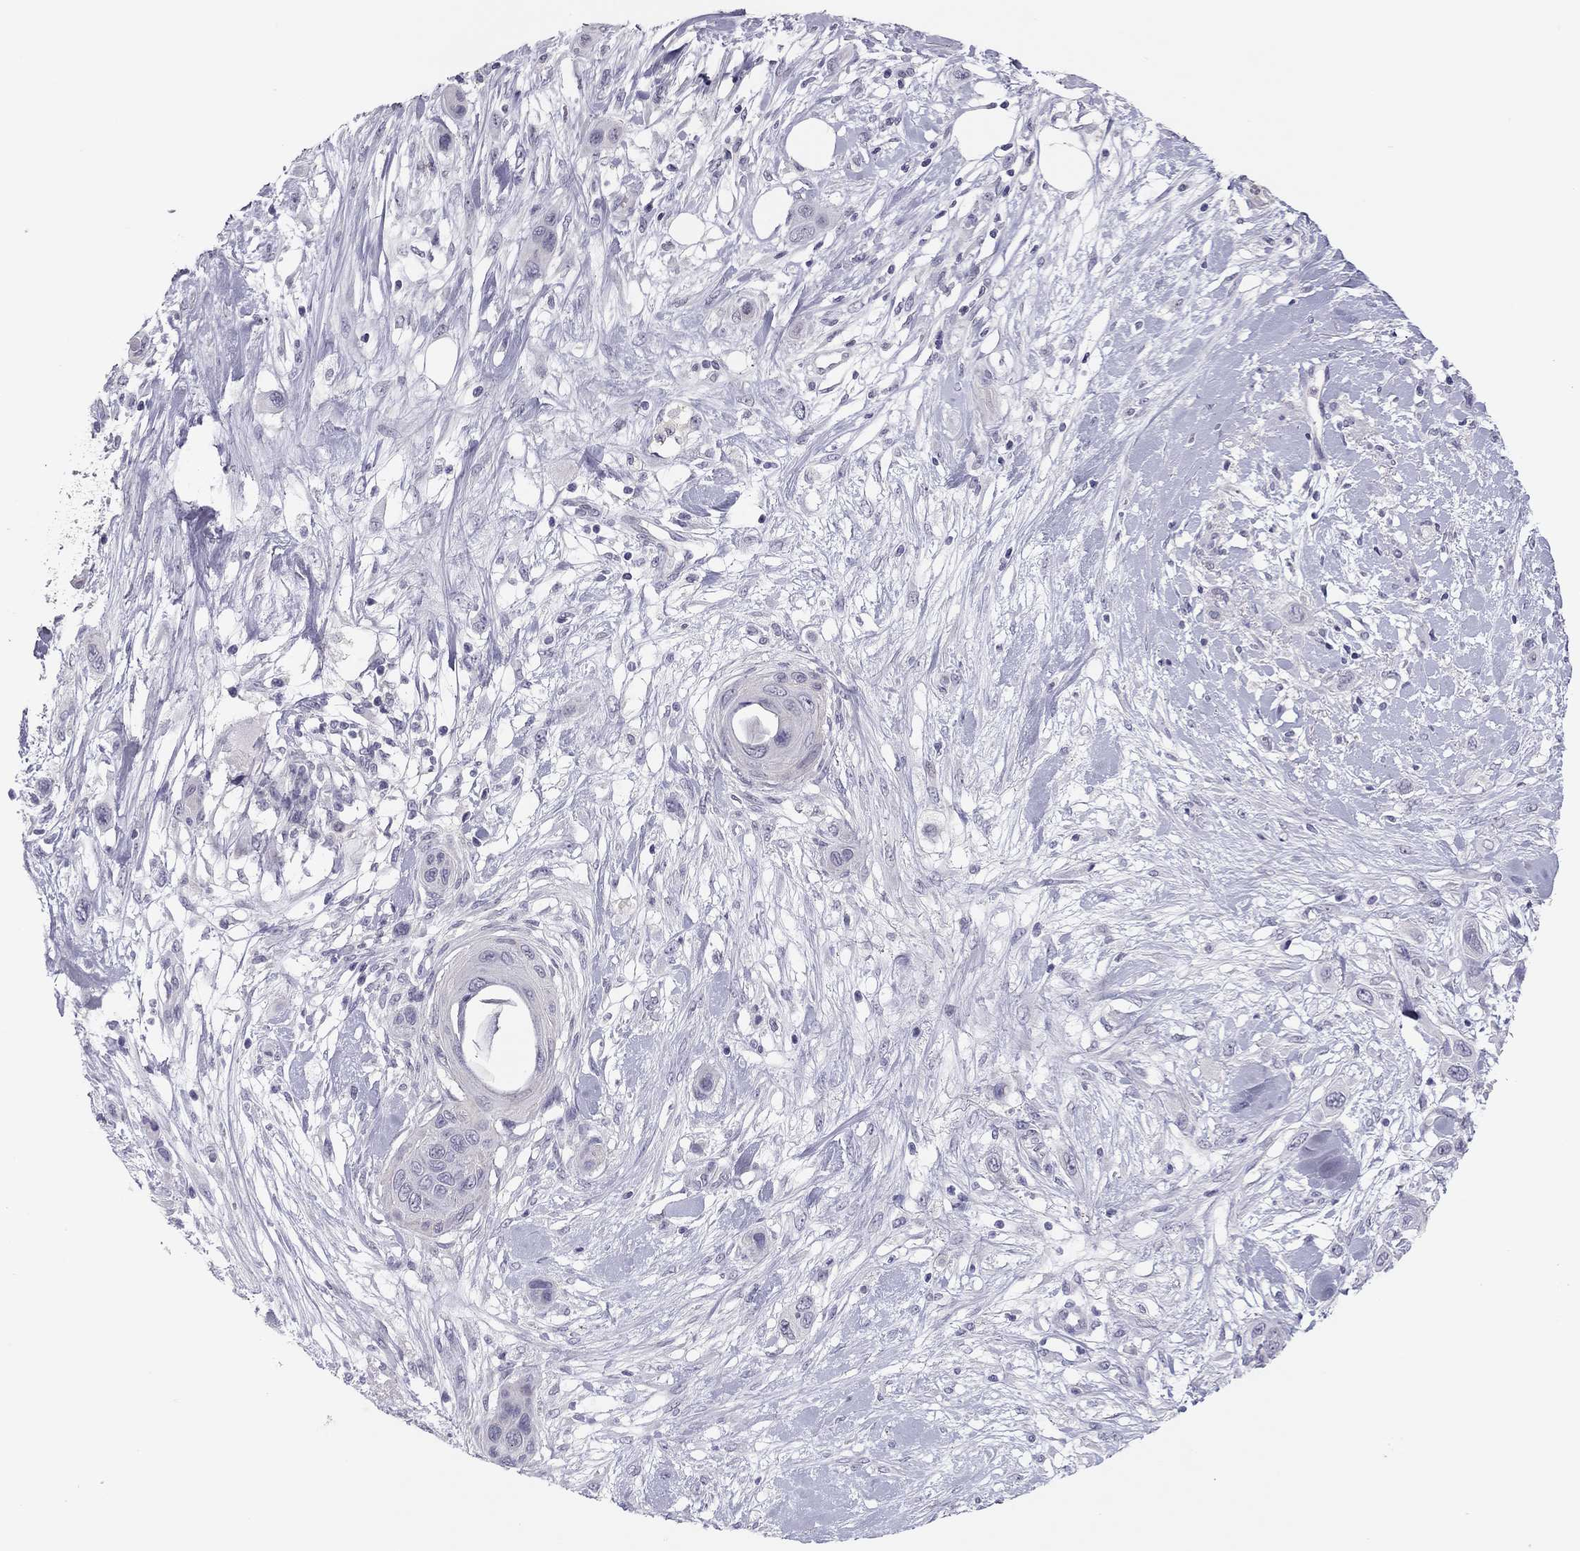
{"staining": {"intensity": "negative", "quantity": "none", "location": "none"}, "tissue": "skin cancer", "cell_type": "Tumor cells", "image_type": "cancer", "snomed": [{"axis": "morphology", "description": "Squamous cell carcinoma, NOS"}, {"axis": "topography", "description": "Skin"}], "caption": "Skin cancer was stained to show a protein in brown. There is no significant positivity in tumor cells. Nuclei are stained in blue.", "gene": "ADORA2A", "patient": {"sex": "male", "age": 79}}